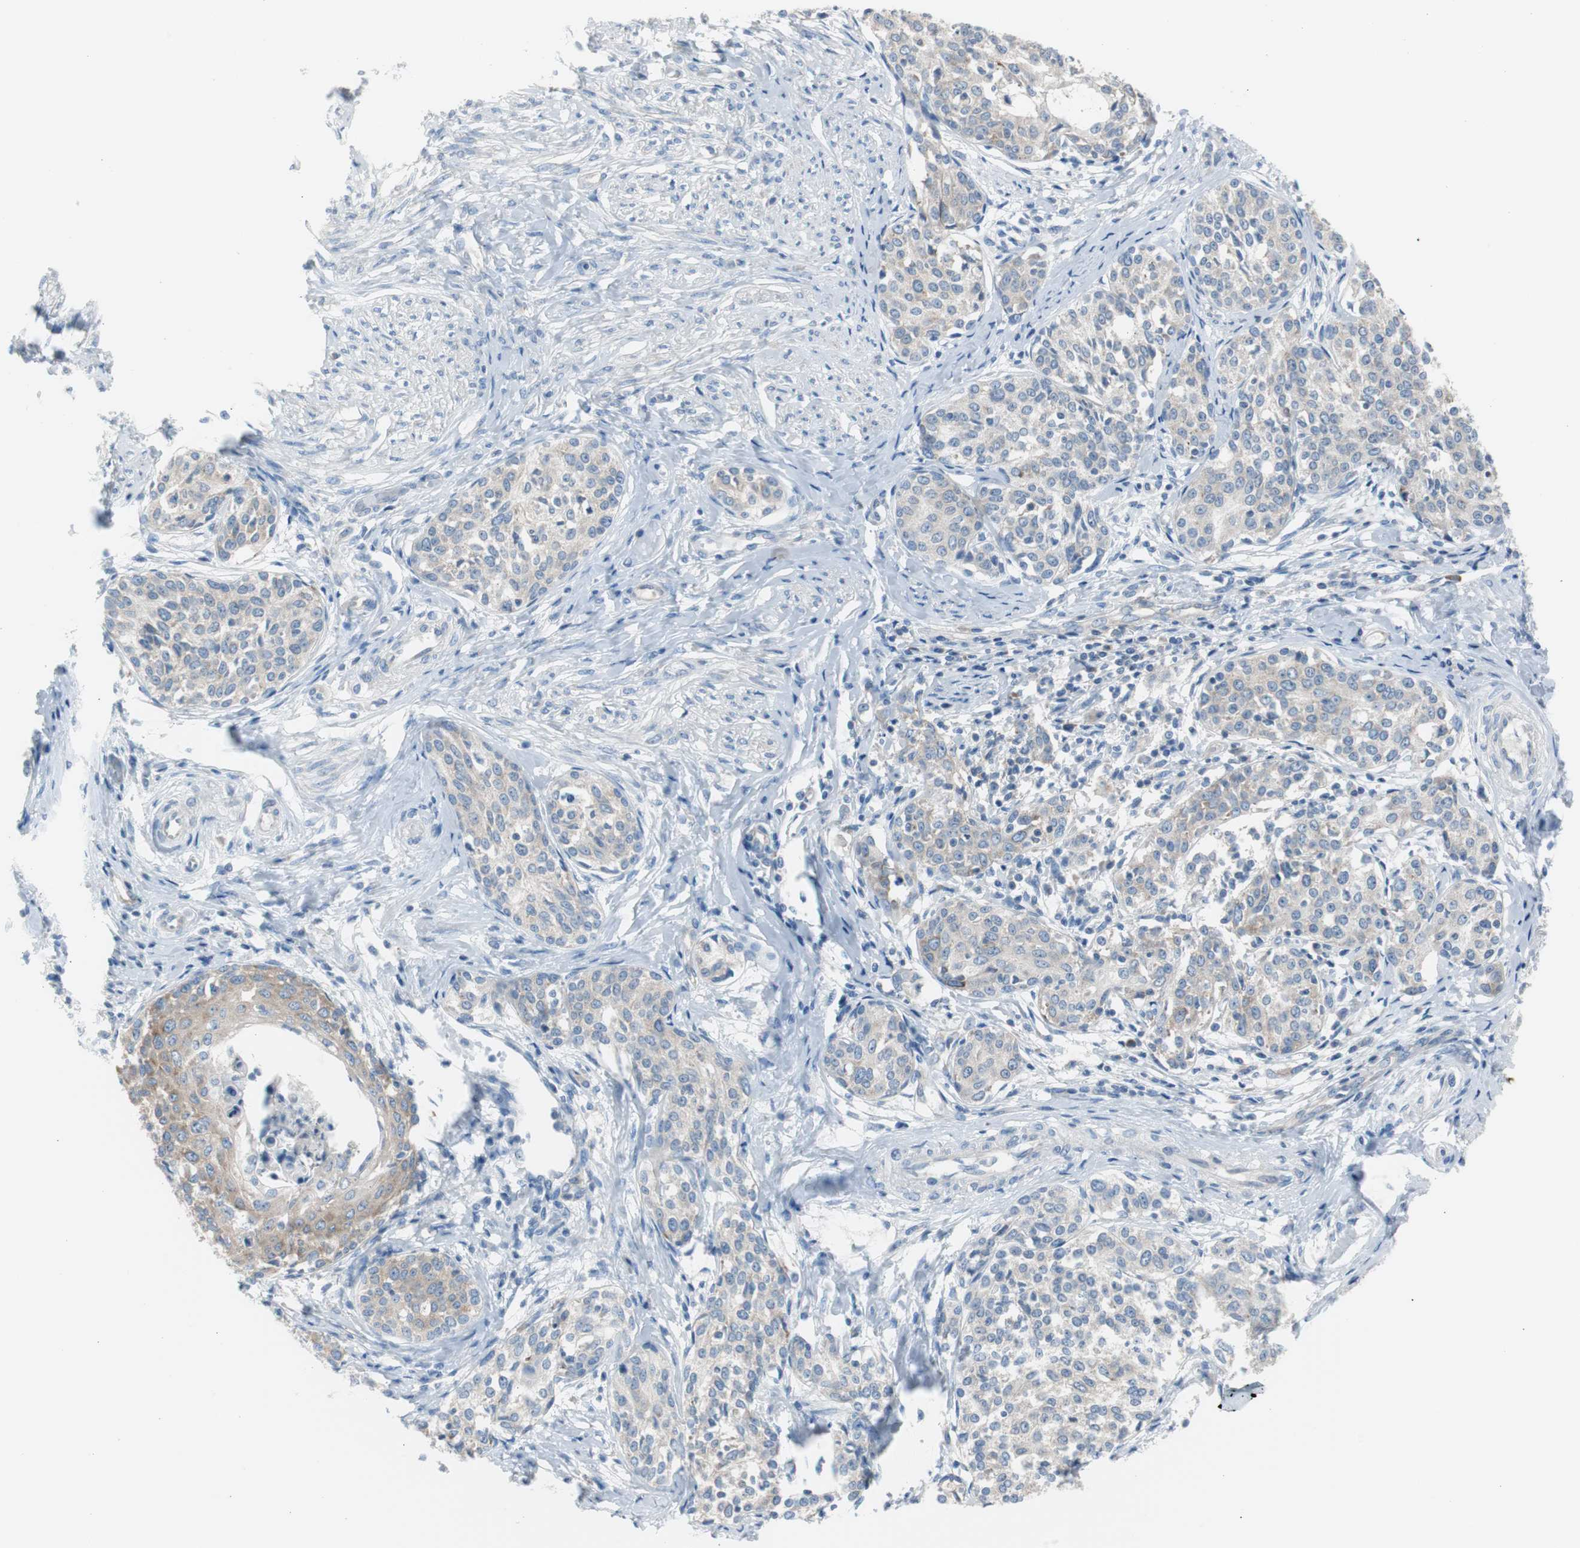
{"staining": {"intensity": "weak", "quantity": ">75%", "location": "cytoplasmic/membranous"}, "tissue": "cervical cancer", "cell_type": "Tumor cells", "image_type": "cancer", "snomed": [{"axis": "morphology", "description": "Squamous cell carcinoma, NOS"}, {"axis": "morphology", "description": "Adenocarcinoma, NOS"}, {"axis": "topography", "description": "Cervix"}], "caption": "A photomicrograph of cervical adenocarcinoma stained for a protein reveals weak cytoplasmic/membranous brown staining in tumor cells.", "gene": "RPS12", "patient": {"sex": "female", "age": 52}}